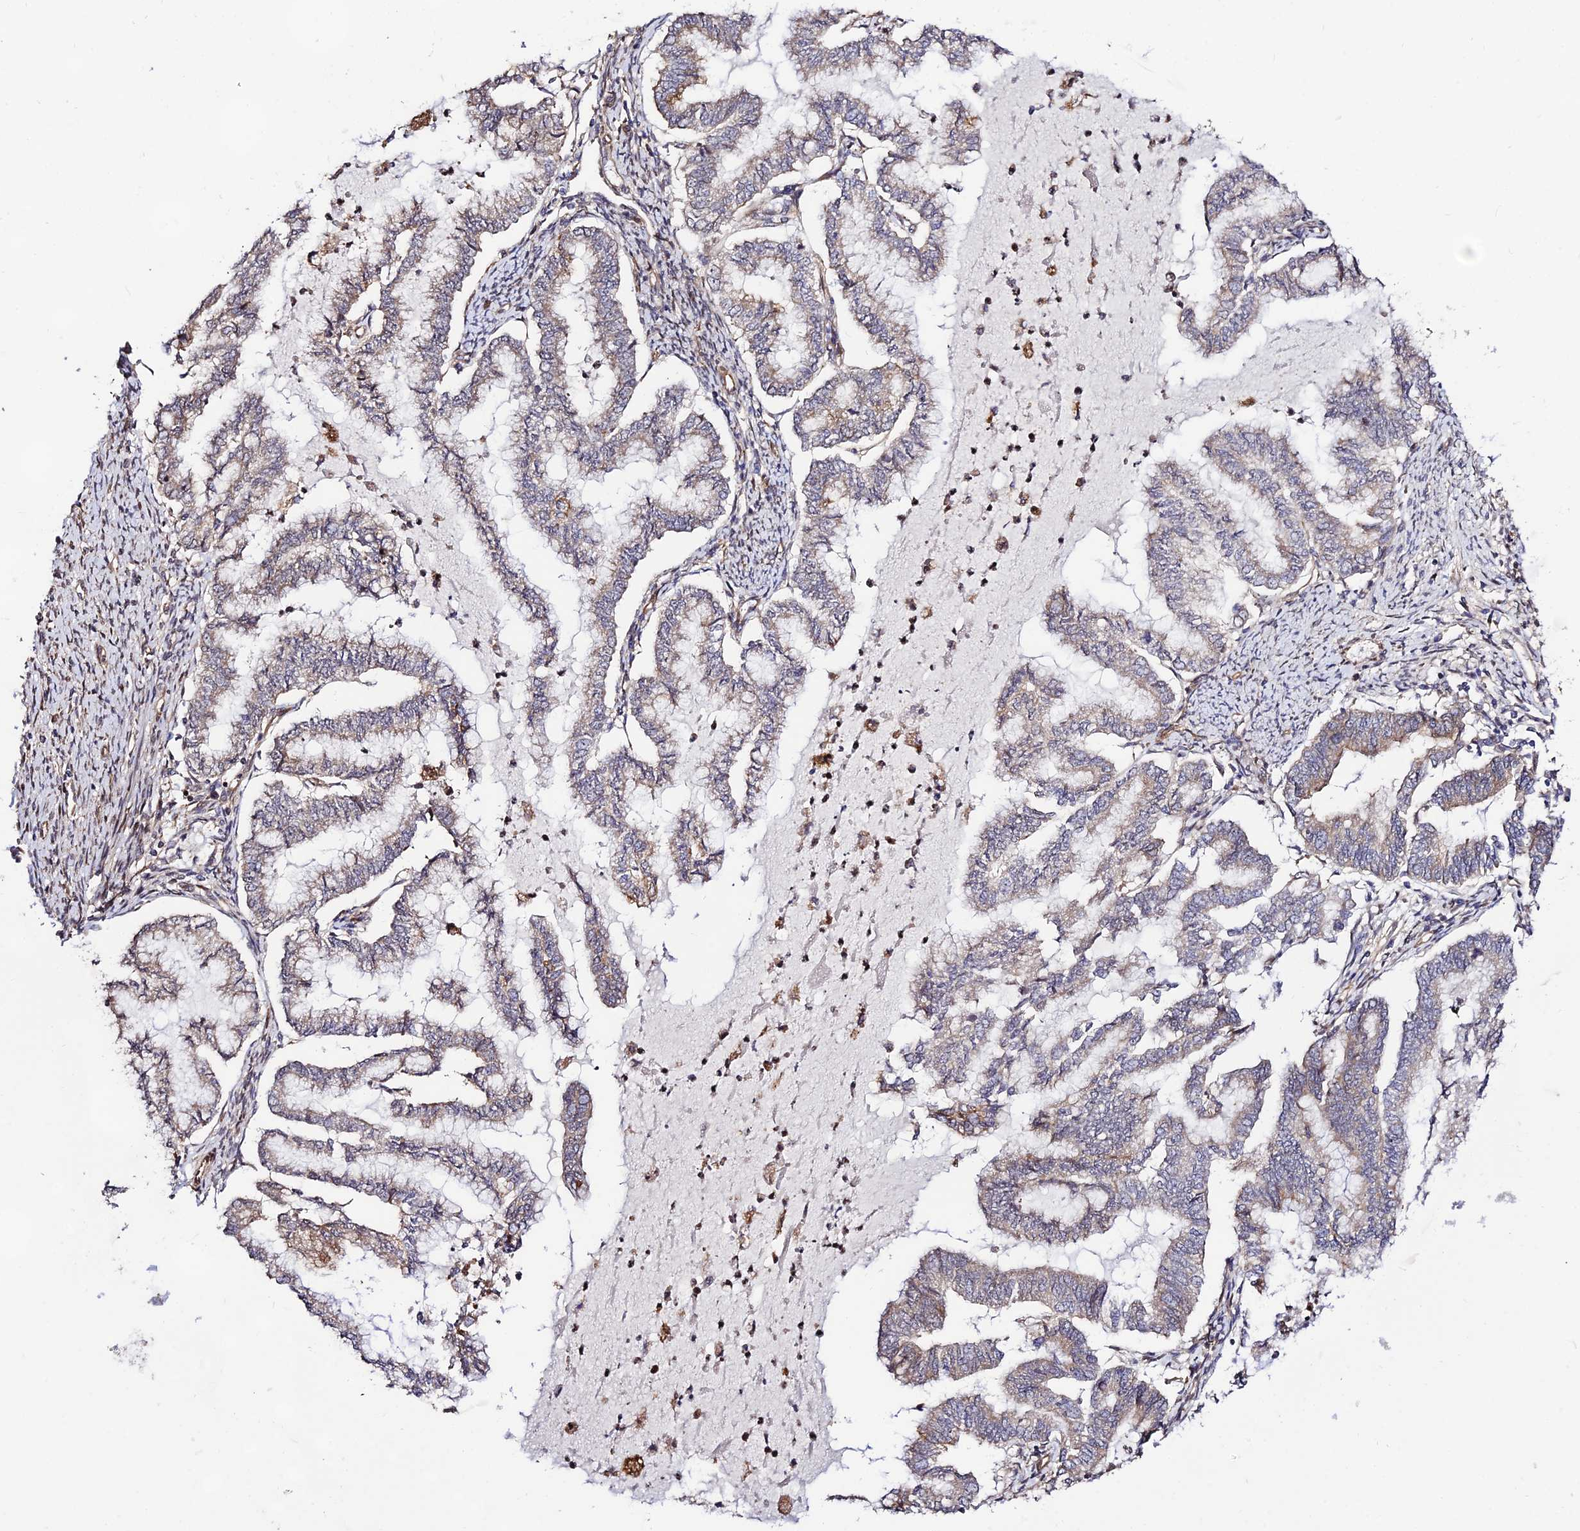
{"staining": {"intensity": "weak", "quantity": "25%-75%", "location": "cytoplasmic/membranous"}, "tissue": "endometrial cancer", "cell_type": "Tumor cells", "image_type": "cancer", "snomed": [{"axis": "morphology", "description": "Adenocarcinoma, NOS"}, {"axis": "topography", "description": "Endometrium"}], "caption": "High-power microscopy captured an IHC histopathology image of adenocarcinoma (endometrial), revealing weak cytoplasmic/membranous positivity in about 25%-75% of tumor cells. Using DAB (3,3'-diaminobenzidine) (brown) and hematoxylin (blue) stains, captured at high magnification using brightfield microscopy.", "gene": "SMG6", "patient": {"sex": "female", "age": 79}}